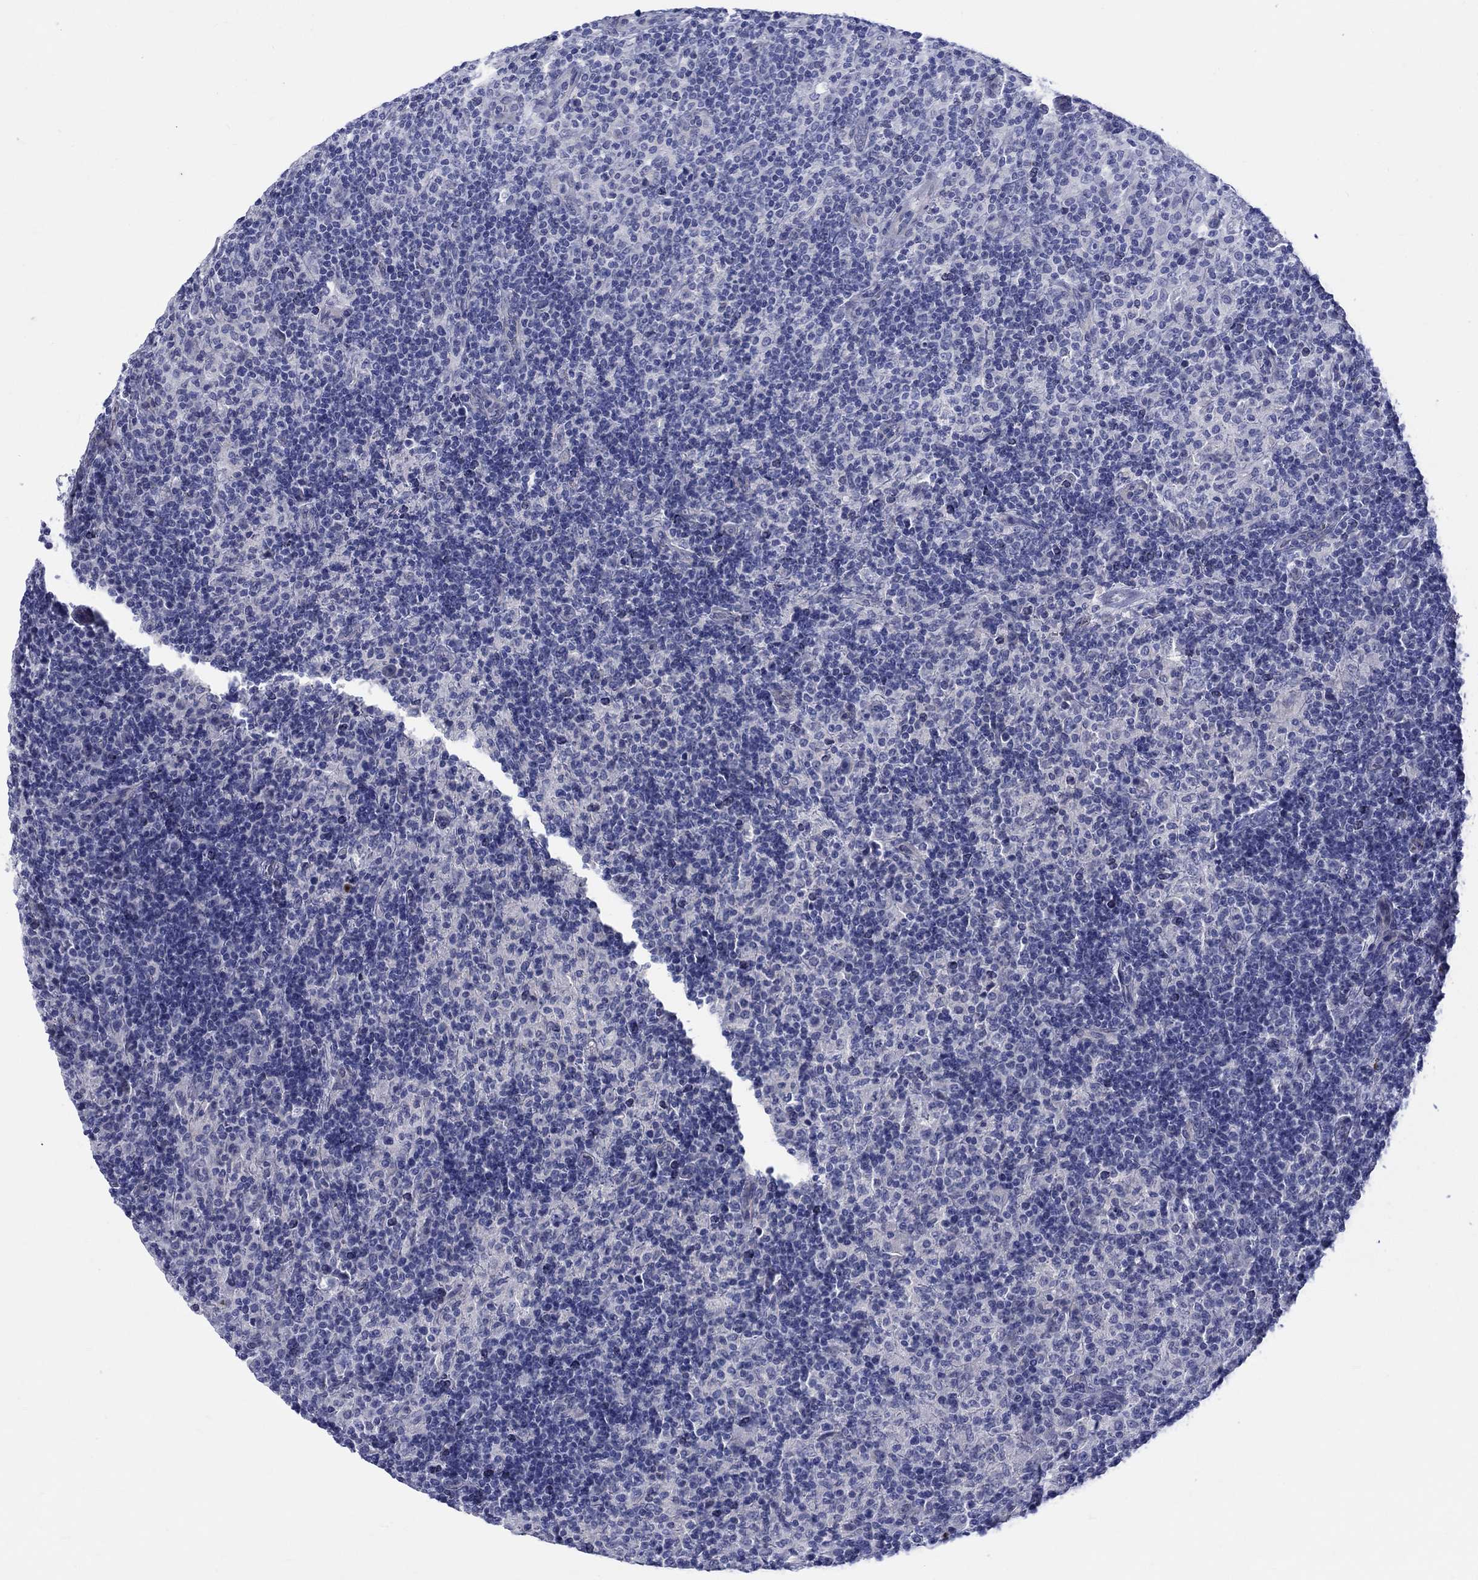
{"staining": {"intensity": "negative", "quantity": "none", "location": "none"}, "tissue": "lymphoma", "cell_type": "Tumor cells", "image_type": "cancer", "snomed": [{"axis": "morphology", "description": "Hodgkin's disease, NOS"}, {"axis": "topography", "description": "Lymph node"}], "caption": "Immunohistochemistry (IHC) of lymphoma displays no positivity in tumor cells.", "gene": "SH2D7", "patient": {"sex": "male", "age": 70}}